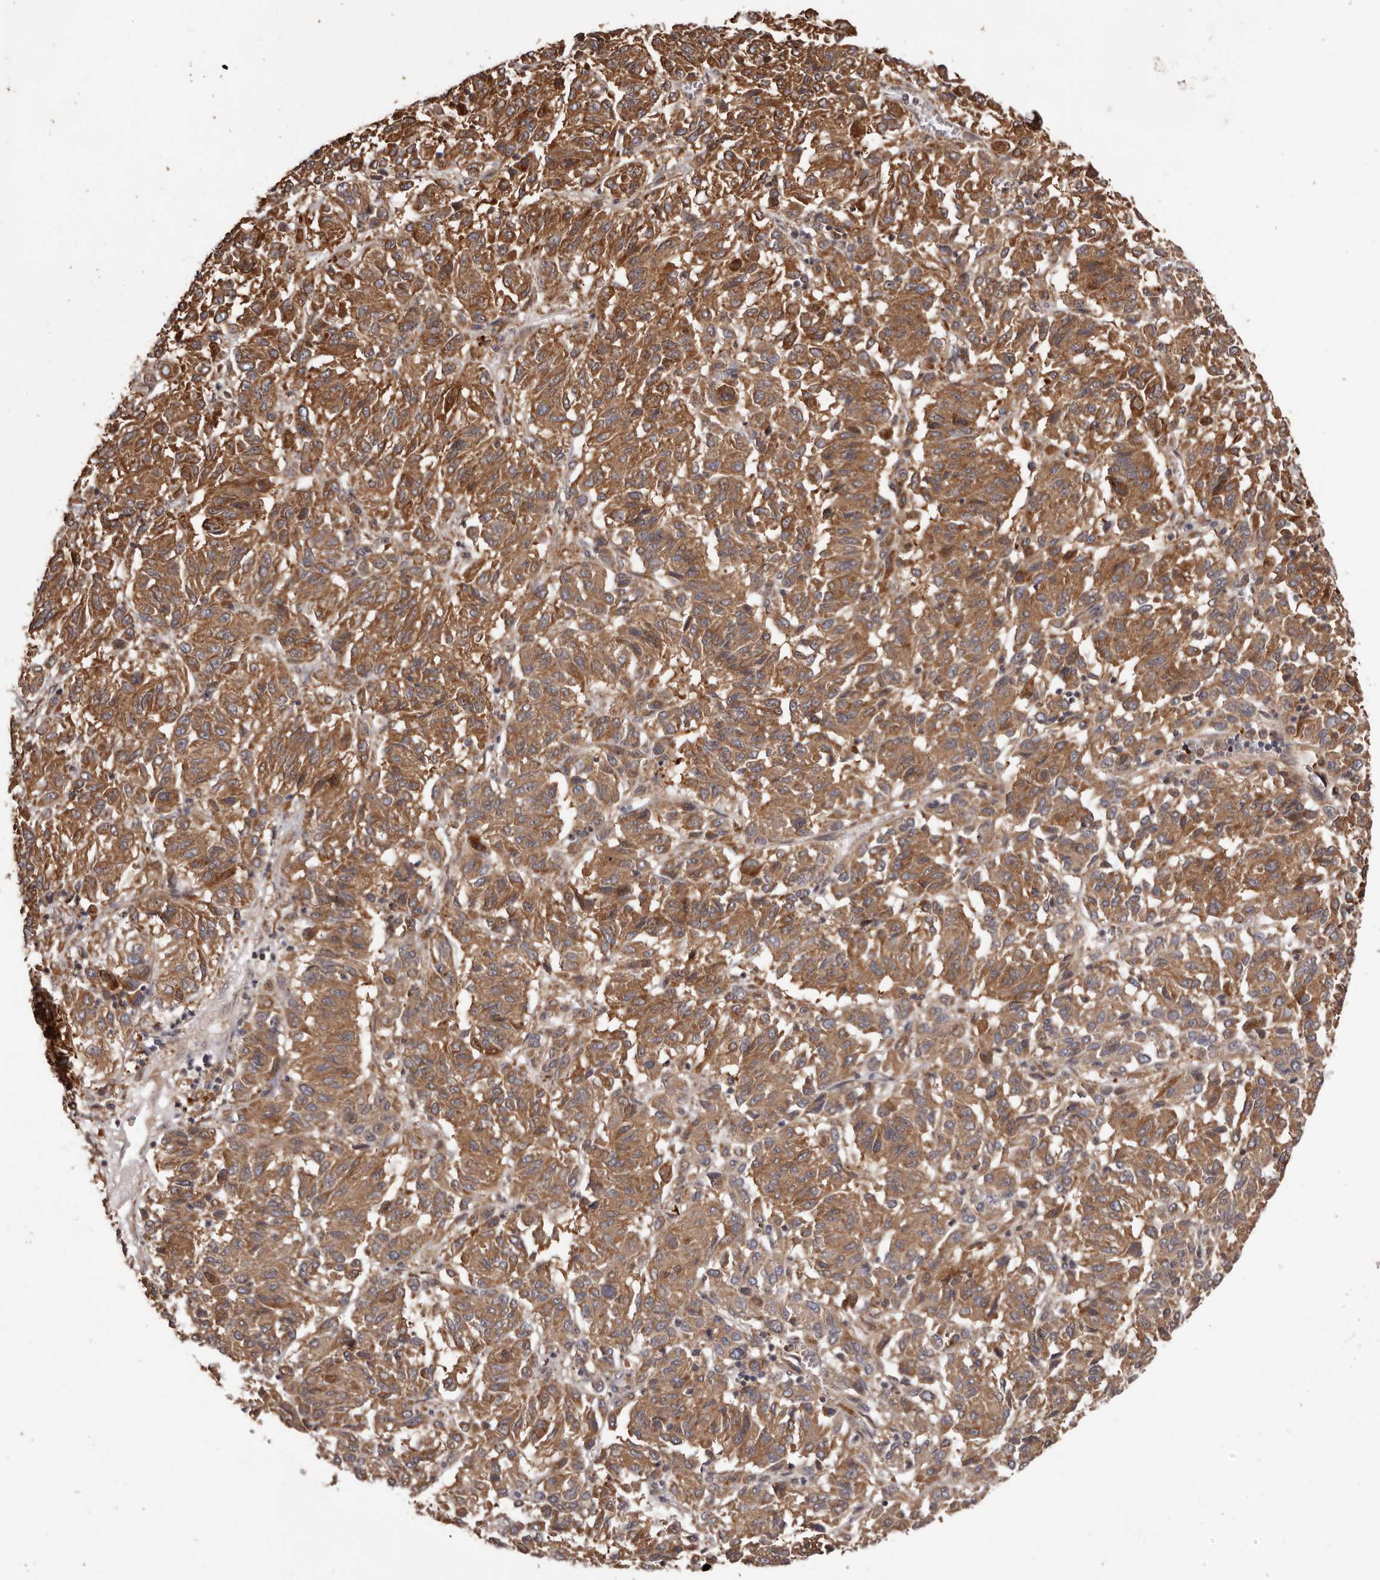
{"staining": {"intensity": "moderate", "quantity": ">75%", "location": "cytoplasmic/membranous"}, "tissue": "melanoma", "cell_type": "Tumor cells", "image_type": "cancer", "snomed": [{"axis": "morphology", "description": "Malignant melanoma, Metastatic site"}, {"axis": "topography", "description": "Lung"}], "caption": "Moderate cytoplasmic/membranous protein positivity is present in approximately >75% of tumor cells in melanoma.", "gene": "ZCCHC7", "patient": {"sex": "male", "age": 64}}